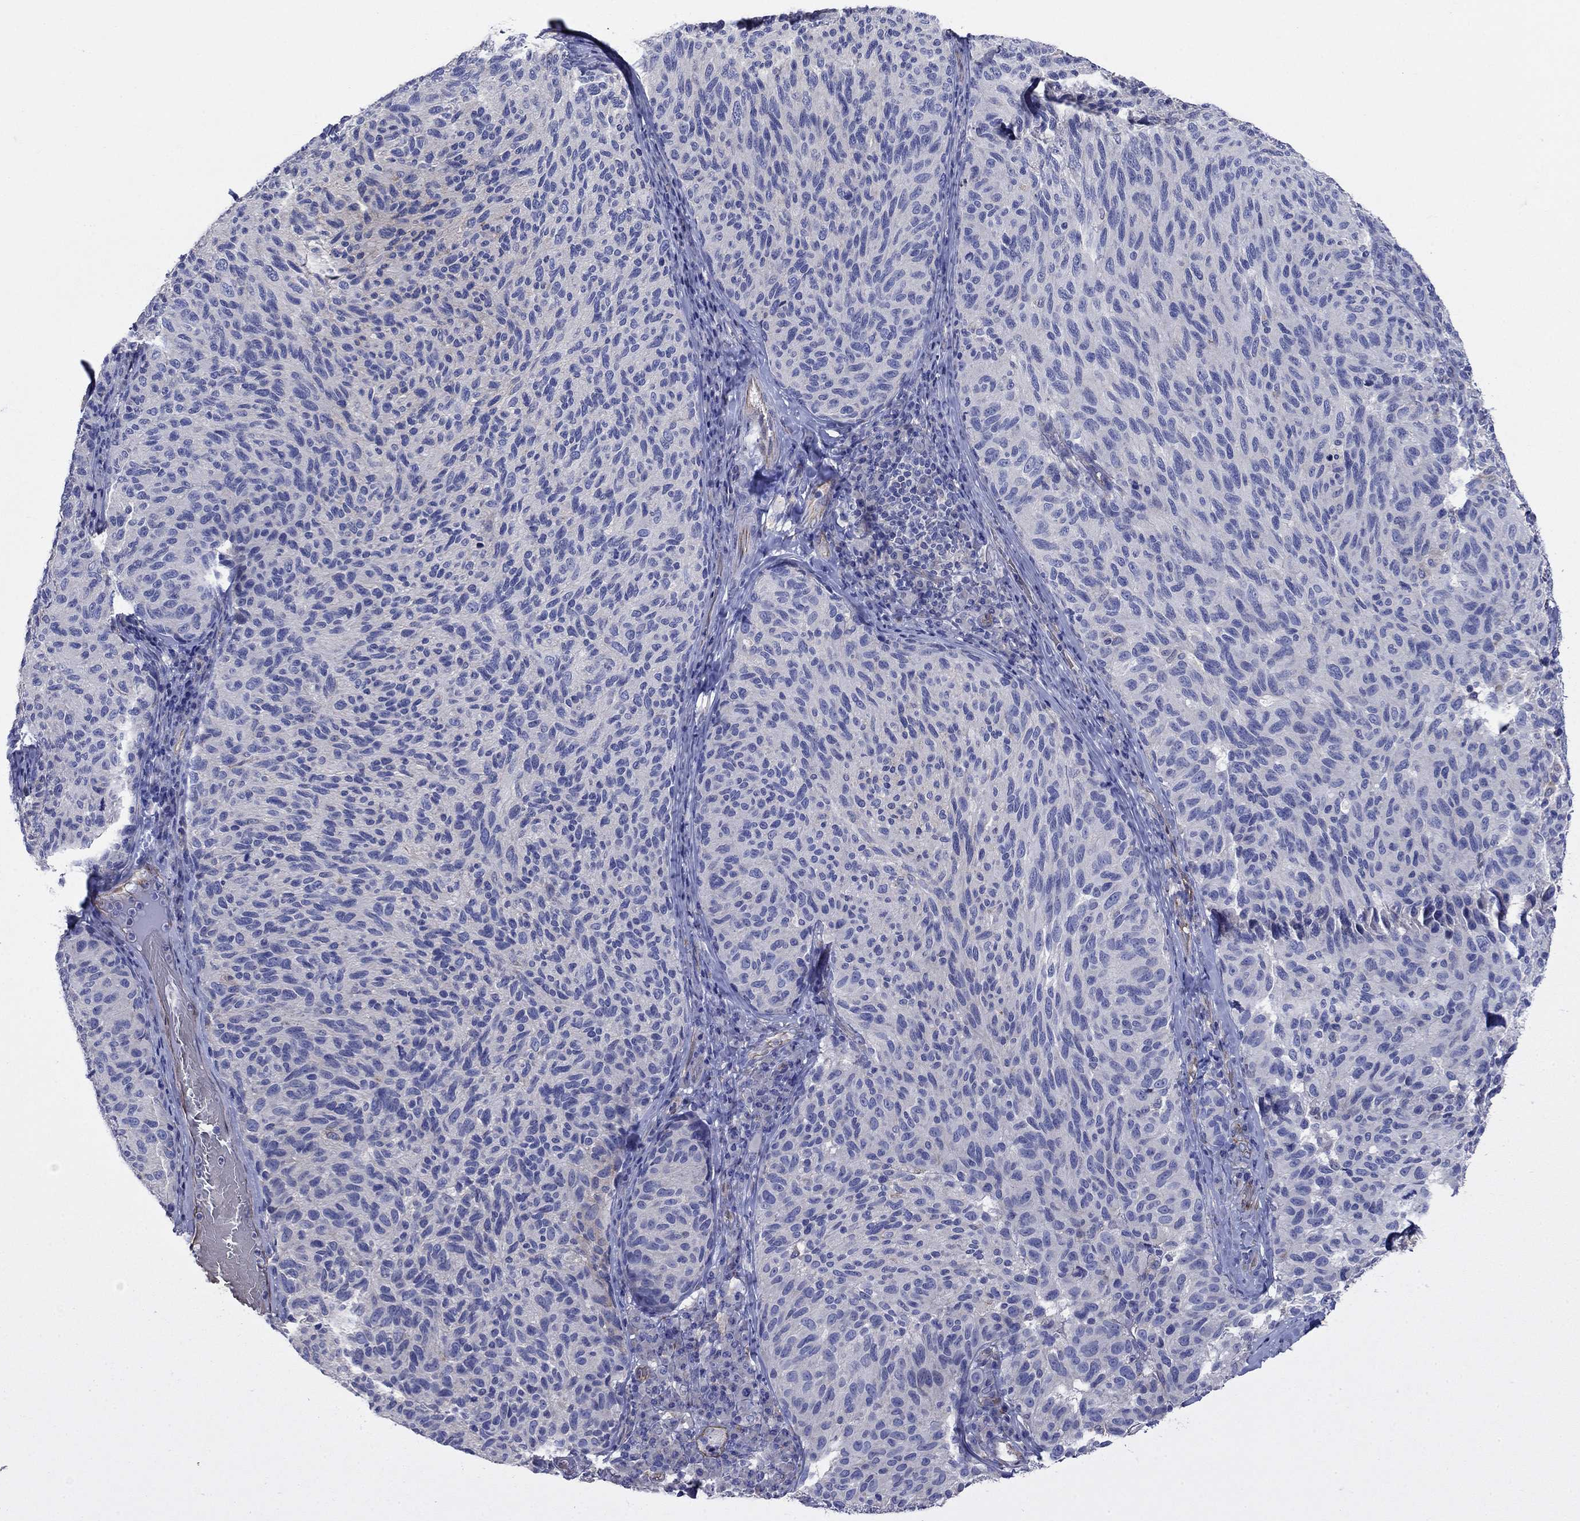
{"staining": {"intensity": "negative", "quantity": "none", "location": "none"}, "tissue": "melanoma", "cell_type": "Tumor cells", "image_type": "cancer", "snomed": [{"axis": "morphology", "description": "Malignant melanoma, NOS"}, {"axis": "topography", "description": "Skin"}], "caption": "A histopathology image of human malignant melanoma is negative for staining in tumor cells.", "gene": "FLNC", "patient": {"sex": "female", "age": 73}}